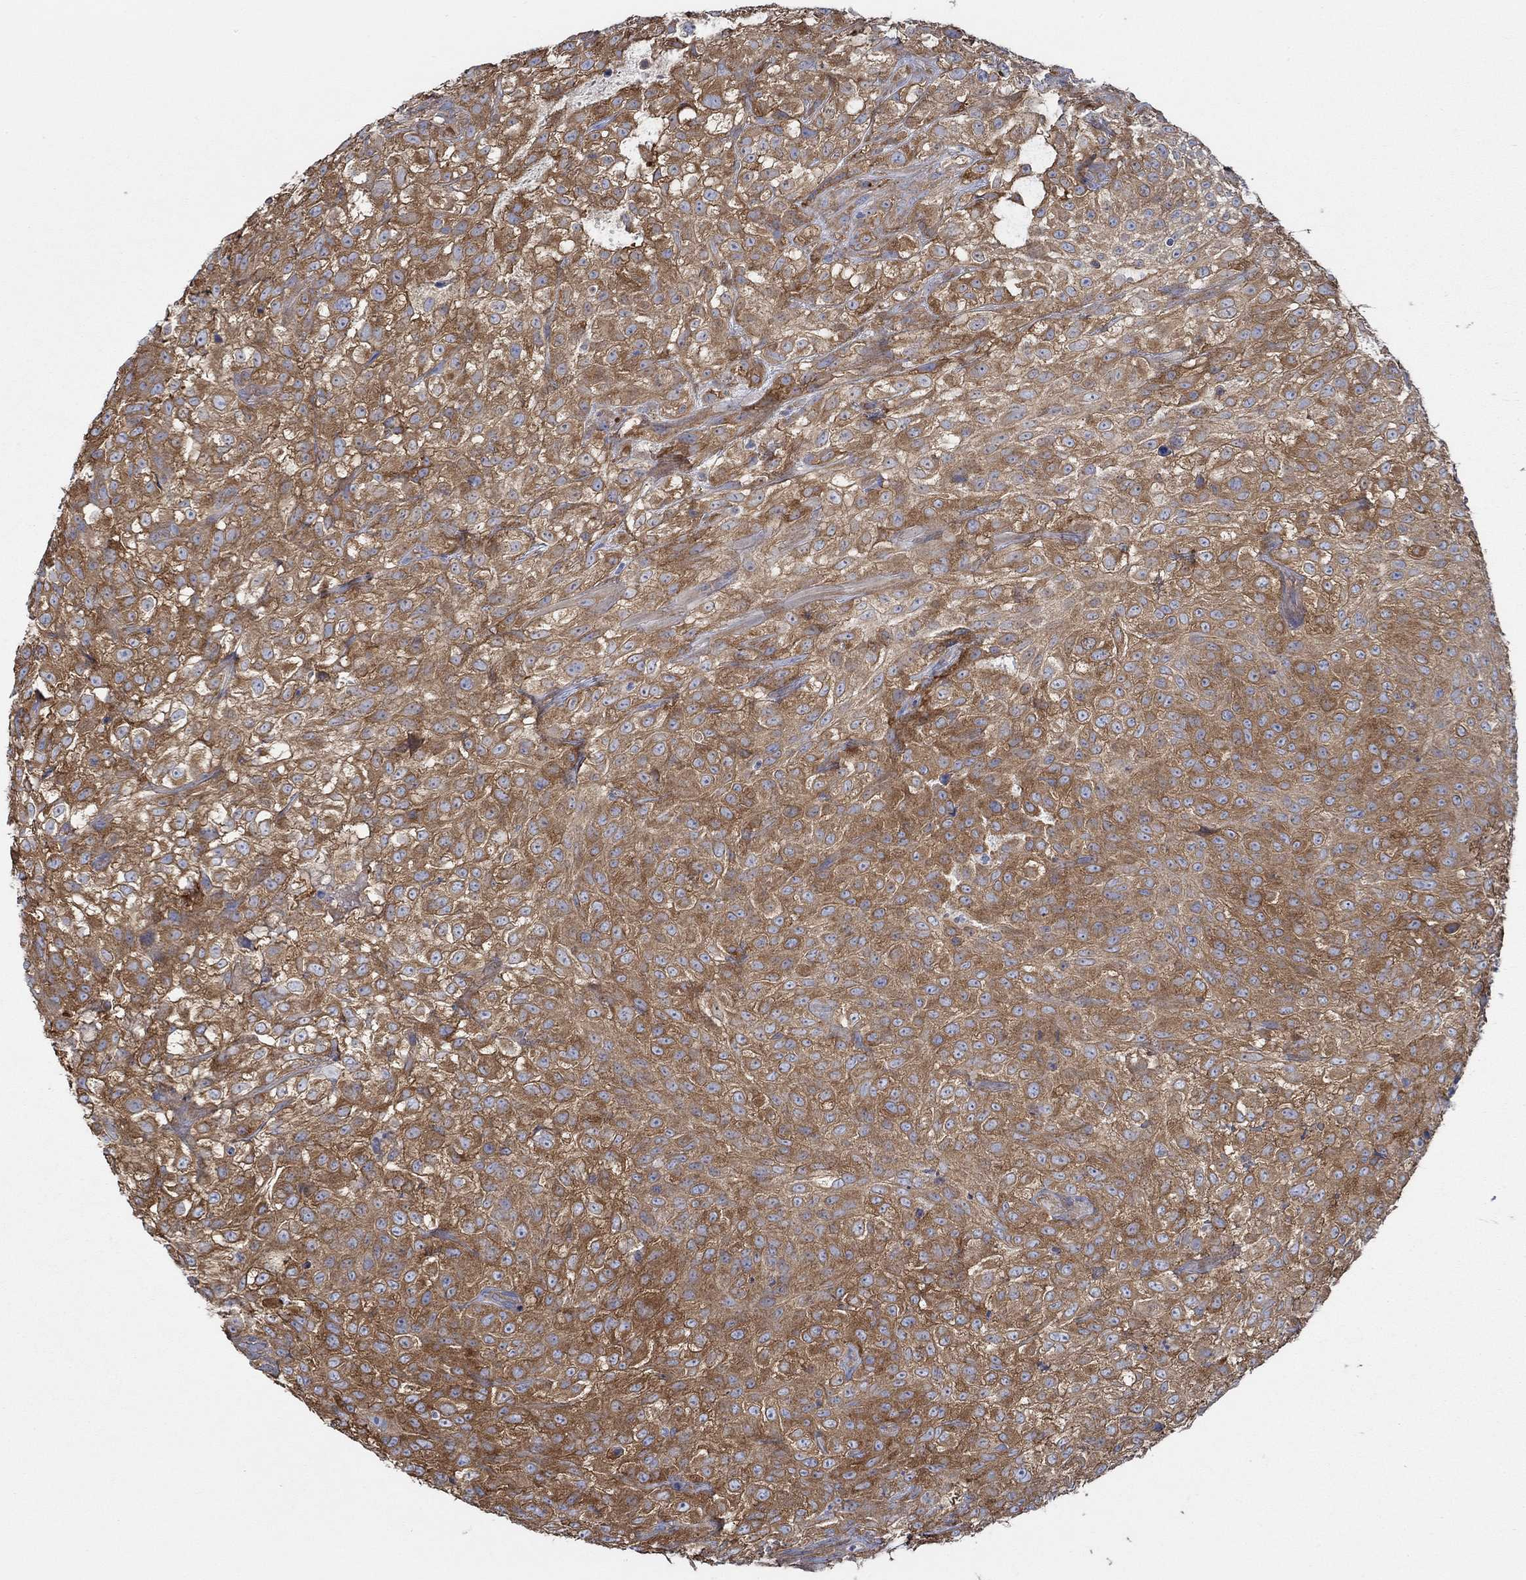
{"staining": {"intensity": "strong", "quantity": "25%-75%", "location": "cytoplasmic/membranous"}, "tissue": "urothelial cancer", "cell_type": "Tumor cells", "image_type": "cancer", "snomed": [{"axis": "morphology", "description": "Urothelial carcinoma, High grade"}, {"axis": "topography", "description": "Urinary bladder"}], "caption": "A brown stain highlights strong cytoplasmic/membranous positivity of a protein in high-grade urothelial carcinoma tumor cells.", "gene": "SPAG9", "patient": {"sex": "male", "age": 56}}